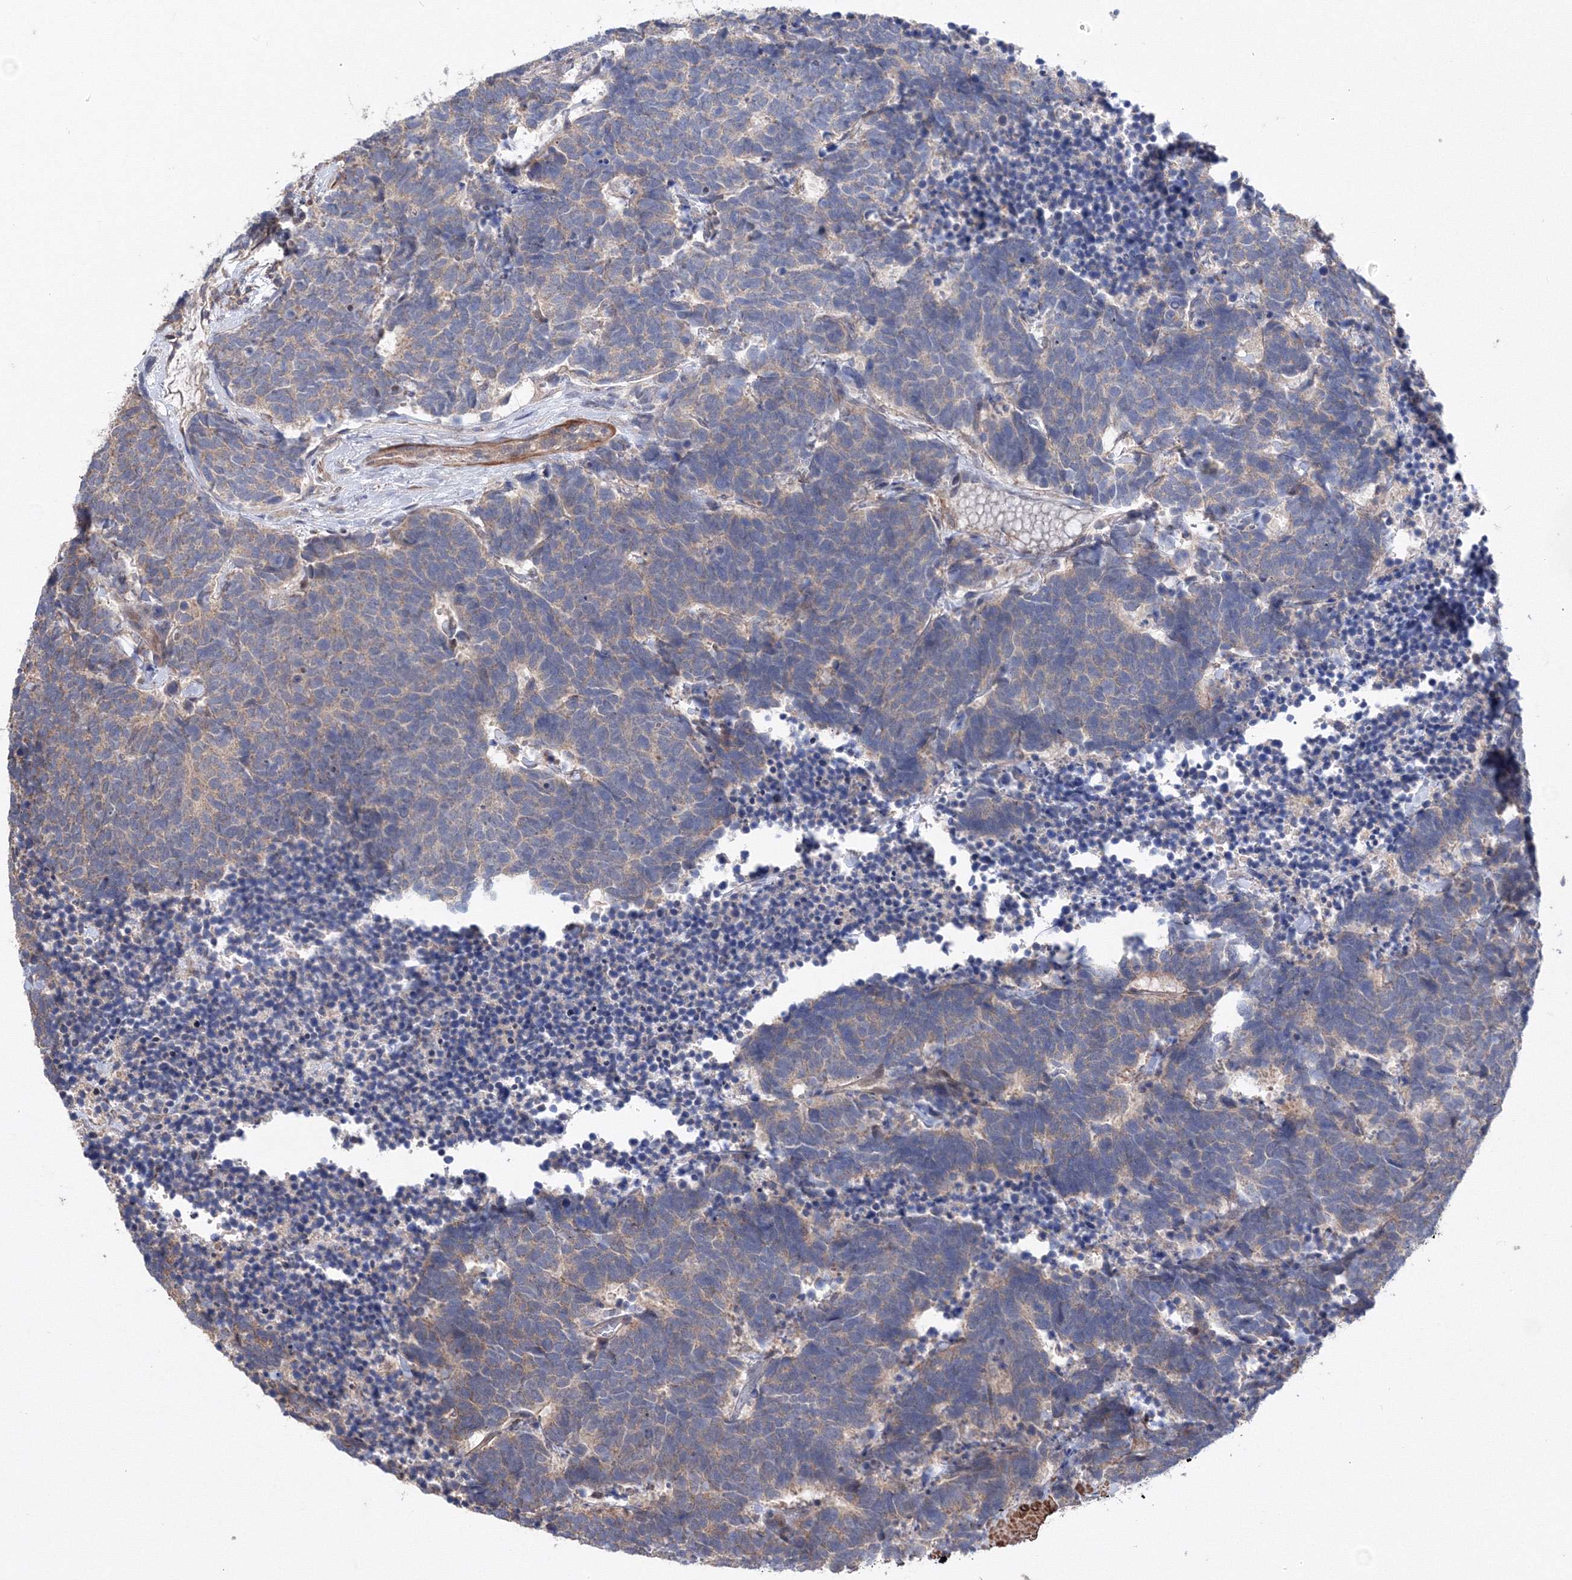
{"staining": {"intensity": "weak", "quantity": "25%-75%", "location": "cytoplasmic/membranous"}, "tissue": "carcinoid", "cell_type": "Tumor cells", "image_type": "cancer", "snomed": [{"axis": "morphology", "description": "Carcinoma, NOS"}, {"axis": "morphology", "description": "Carcinoid, malignant, NOS"}, {"axis": "topography", "description": "Urinary bladder"}], "caption": "Immunohistochemistry image of human carcinoma stained for a protein (brown), which exhibits low levels of weak cytoplasmic/membranous staining in approximately 25%-75% of tumor cells.", "gene": "PPP2R2B", "patient": {"sex": "male", "age": 57}}